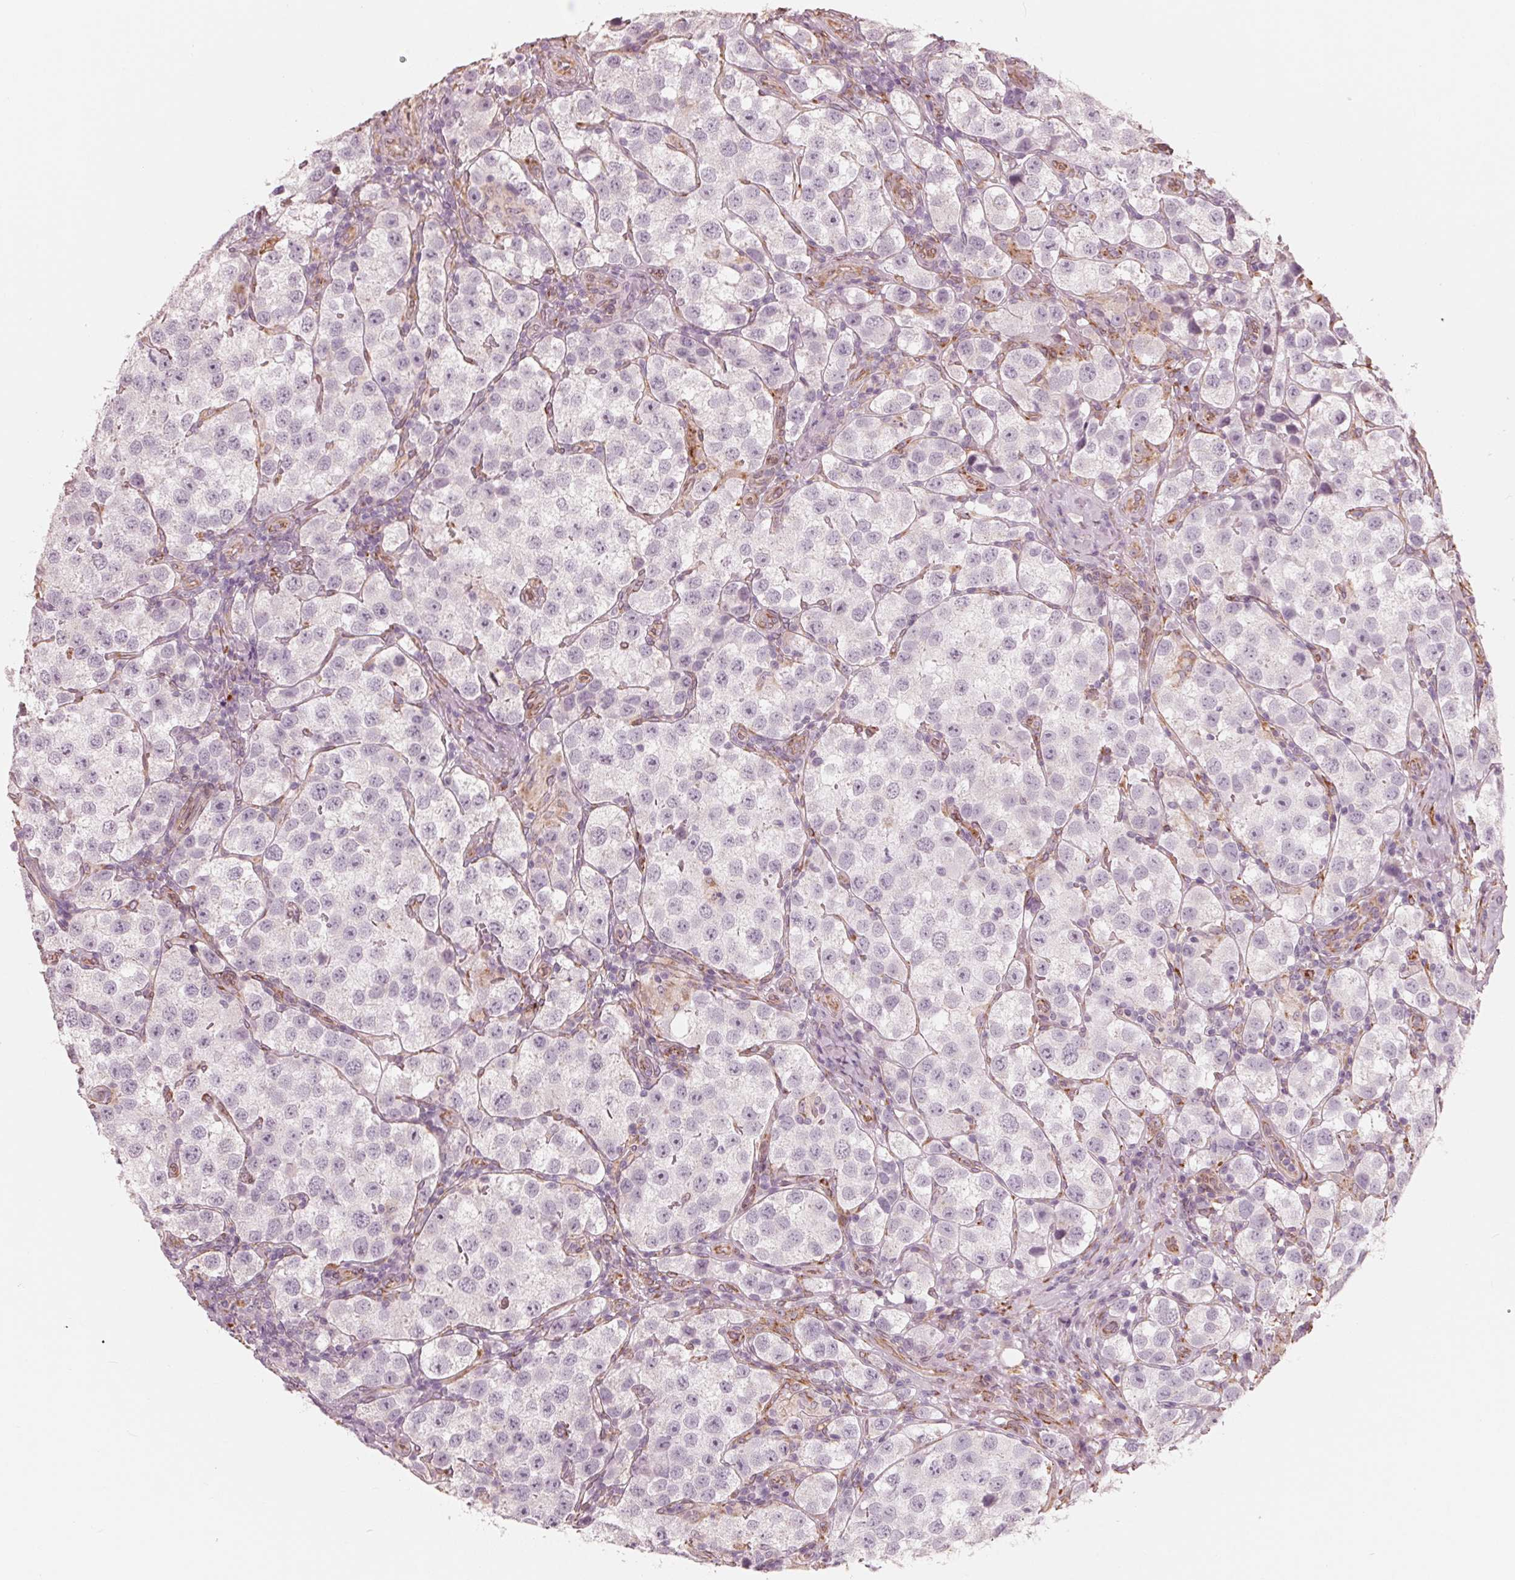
{"staining": {"intensity": "negative", "quantity": "none", "location": "none"}, "tissue": "testis cancer", "cell_type": "Tumor cells", "image_type": "cancer", "snomed": [{"axis": "morphology", "description": "Seminoma, NOS"}, {"axis": "topography", "description": "Testis"}], "caption": "This is an immunohistochemistry (IHC) histopathology image of human testis seminoma. There is no positivity in tumor cells.", "gene": "IKBIP", "patient": {"sex": "male", "age": 37}}